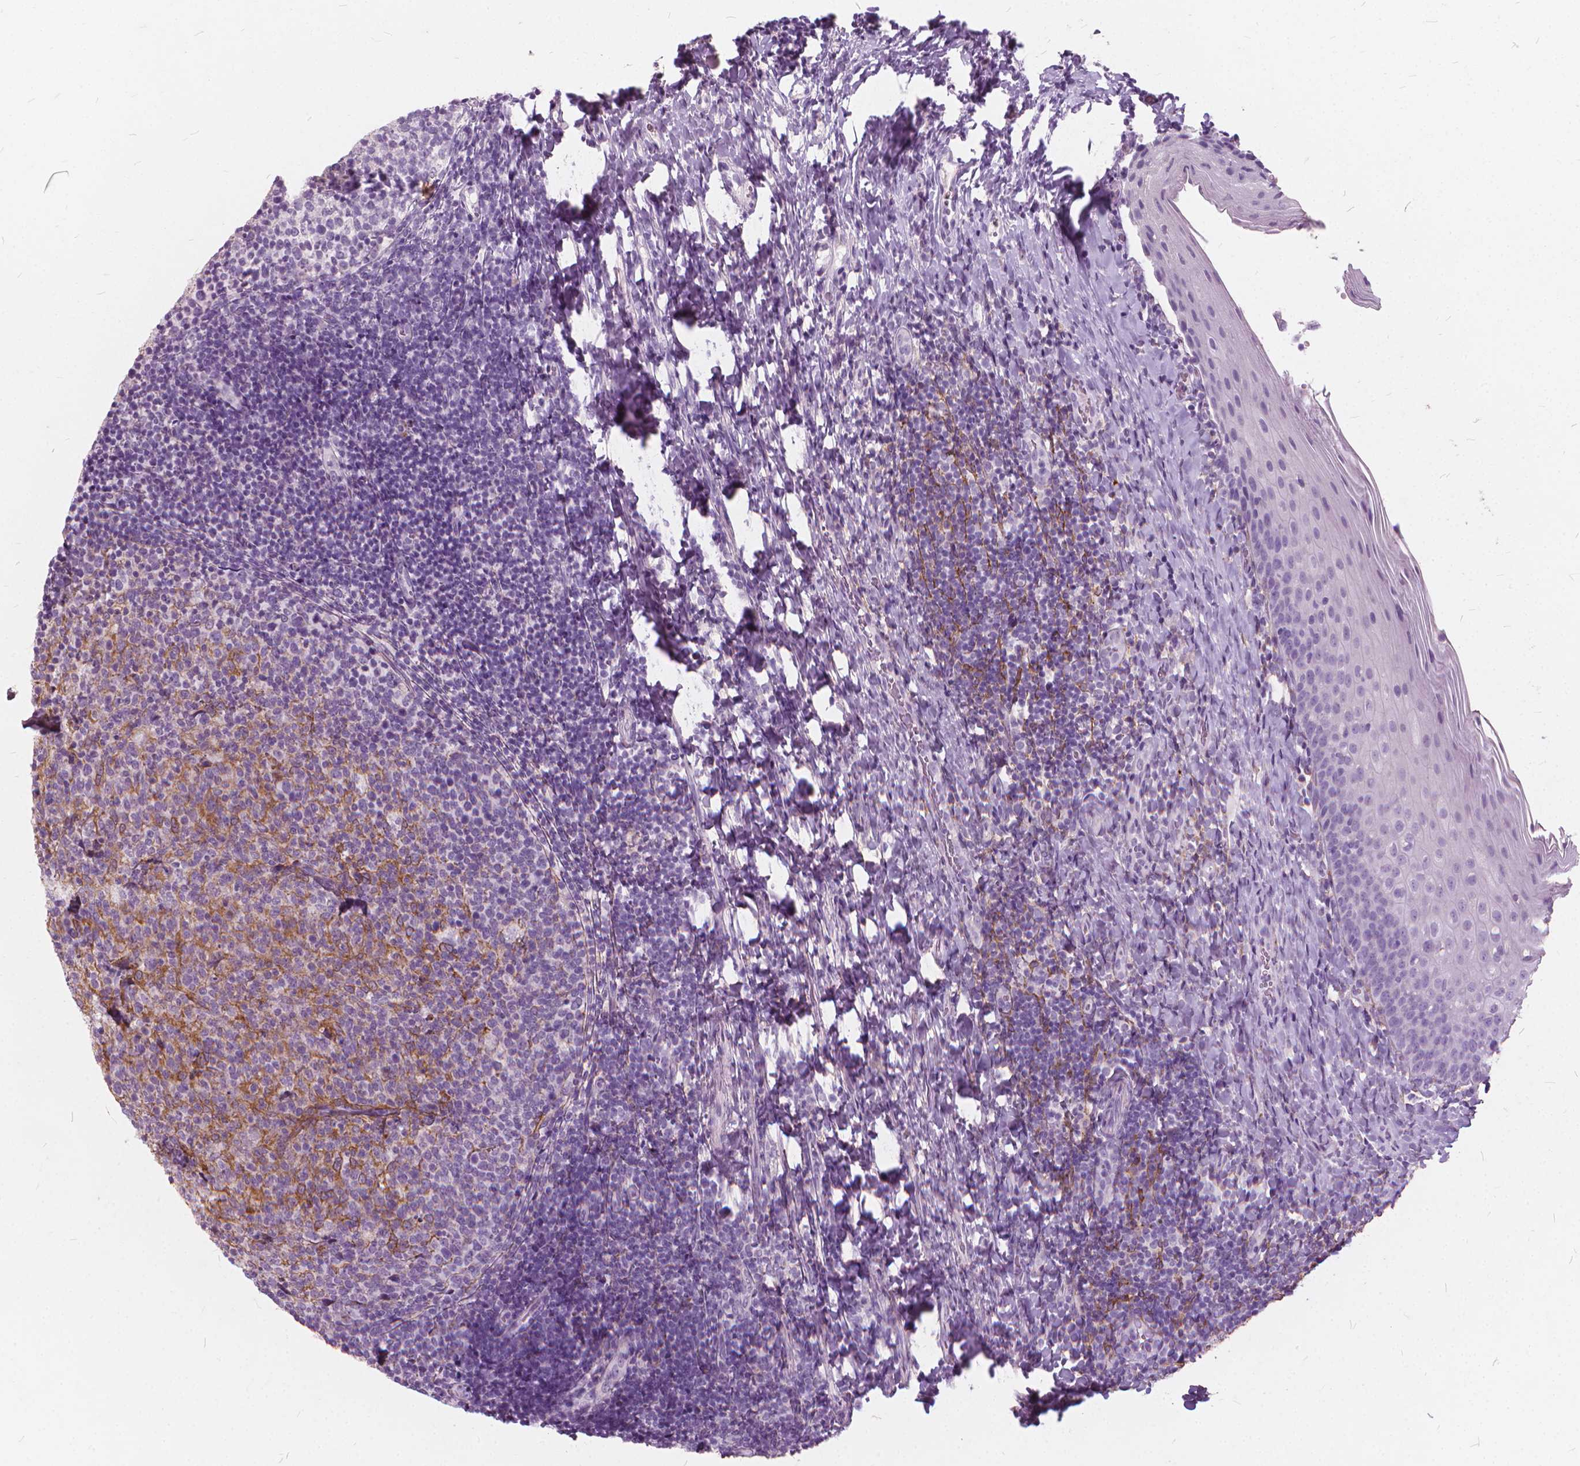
{"staining": {"intensity": "moderate", "quantity": "<25%", "location": "cytoplasmic/membranous"}, "tissue": "tonsil", "cell_type": "Germinal center cells", "image_type": "normal", "snomed": [{"axis": "morphology", "description": "Normal tissue, NOS"}, {"axis": "topography", "description": "Tonsil"}], "caption": "High-magnification brightfield microscopy of benign tonsil stained with DAB (3,3'-diaminobenzidine) (brown) and counterstained with hematoxylin (blue). germinal center cells exhibit moderate cytoplasmic/membranous positivity is seen in approximately<25% of cells.", "gene": "DNM1", "patient": {"sex": "female", "age": 10}}